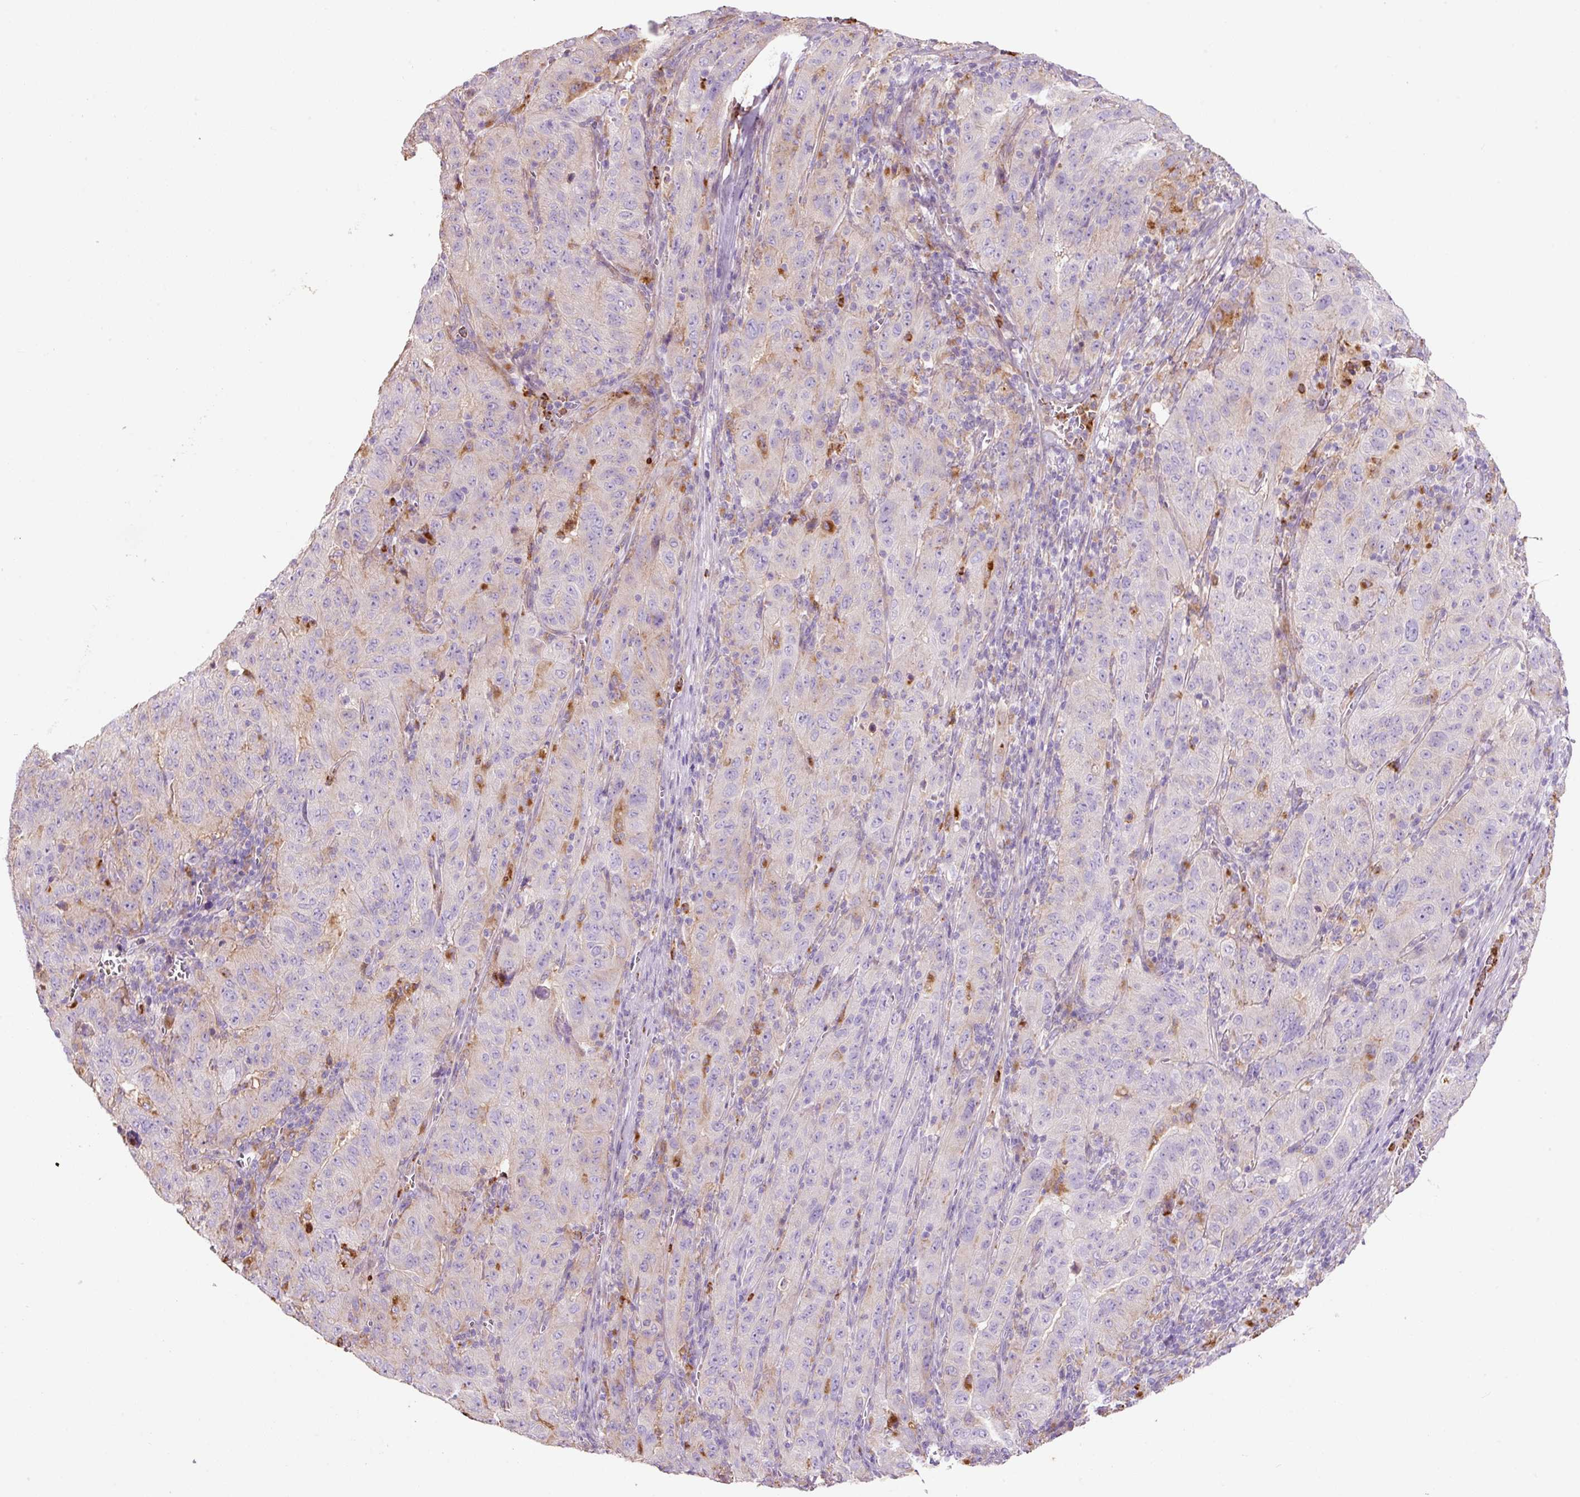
{"staining": {"intensity": "negative", "quantity": "none", "location": "none"}, "tissue": "pancreatic cancer", "cell_type": "Tumor cells", "image_type": "cancer", "snomed": [{"axis": "morphology", "description": "Adenocarcinoma, NOS"}, {"axis": "topography", "description": "Pancreas"}], "caption": "A high-resolution photomicrograph shows immunohistochemistry (IHC) staining of adenocarcinoma (pancreatic), which exhibits no significant positivity in tumor cells. The staining was performed using DAB to visualize the protein expression in brown, while the nuclei were stained in blue with hematoxylin (Magnification: 20x).", "gene": "TMC8", "patient": {"sex": "male", "age": 63}}